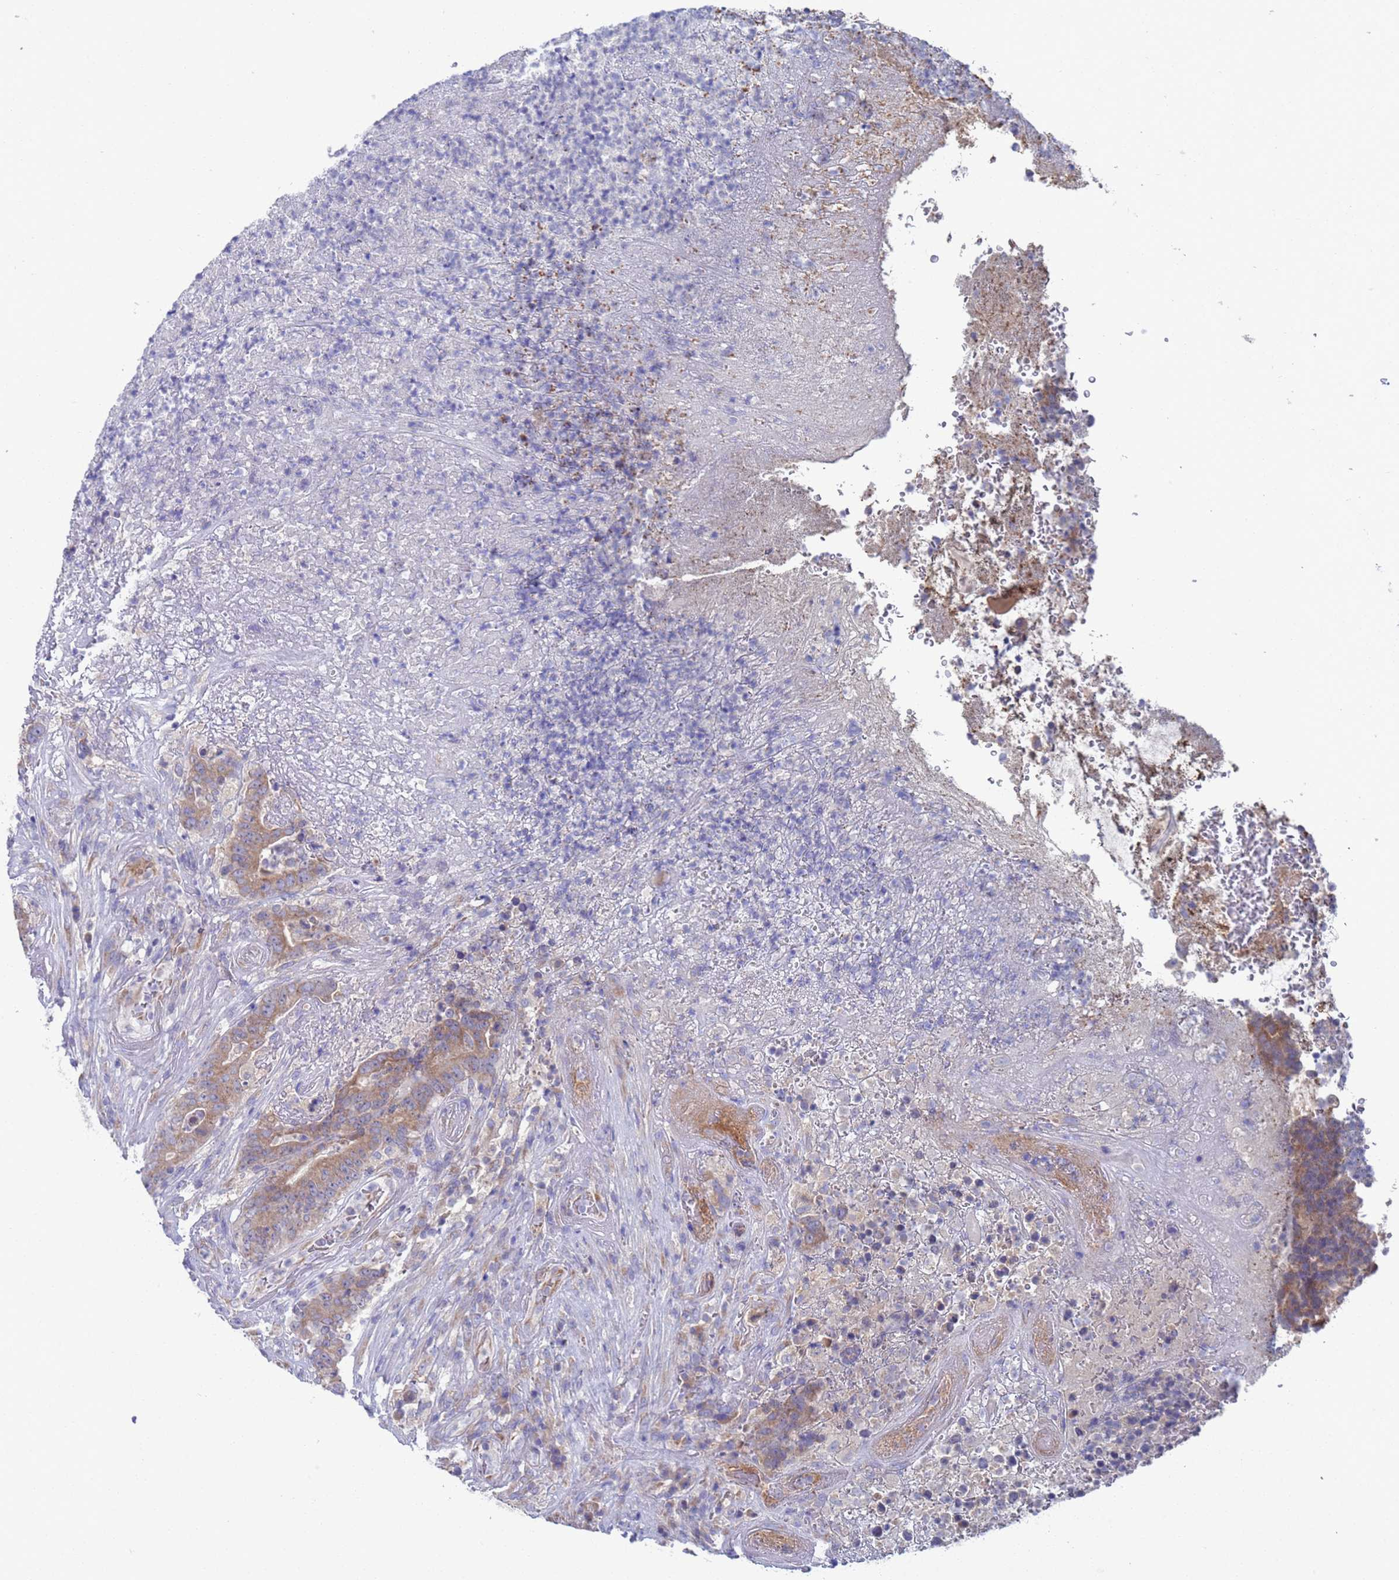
{"staining": {"intensity": "weak", "quantity": ">75%", "location": "cytoplasmic/membranous"}, "tissue": "colorectal cancer", "cell_type": "Tumor cells", "image_type": "cancer", "snomed": [{"axis": "morphology", "description": "Adenocarcinoma, NOS"}, {"axis": "topography", "description": "Colon"}], "caption": "Human colorectal cancer (adenocarcinoma) stained with a brown dye displays weak cytoplasmic/membranous positive expression in approximately >75% of tumor cells.", "gene": "PET117", "patient": {"sex": "female", "age": 75}}